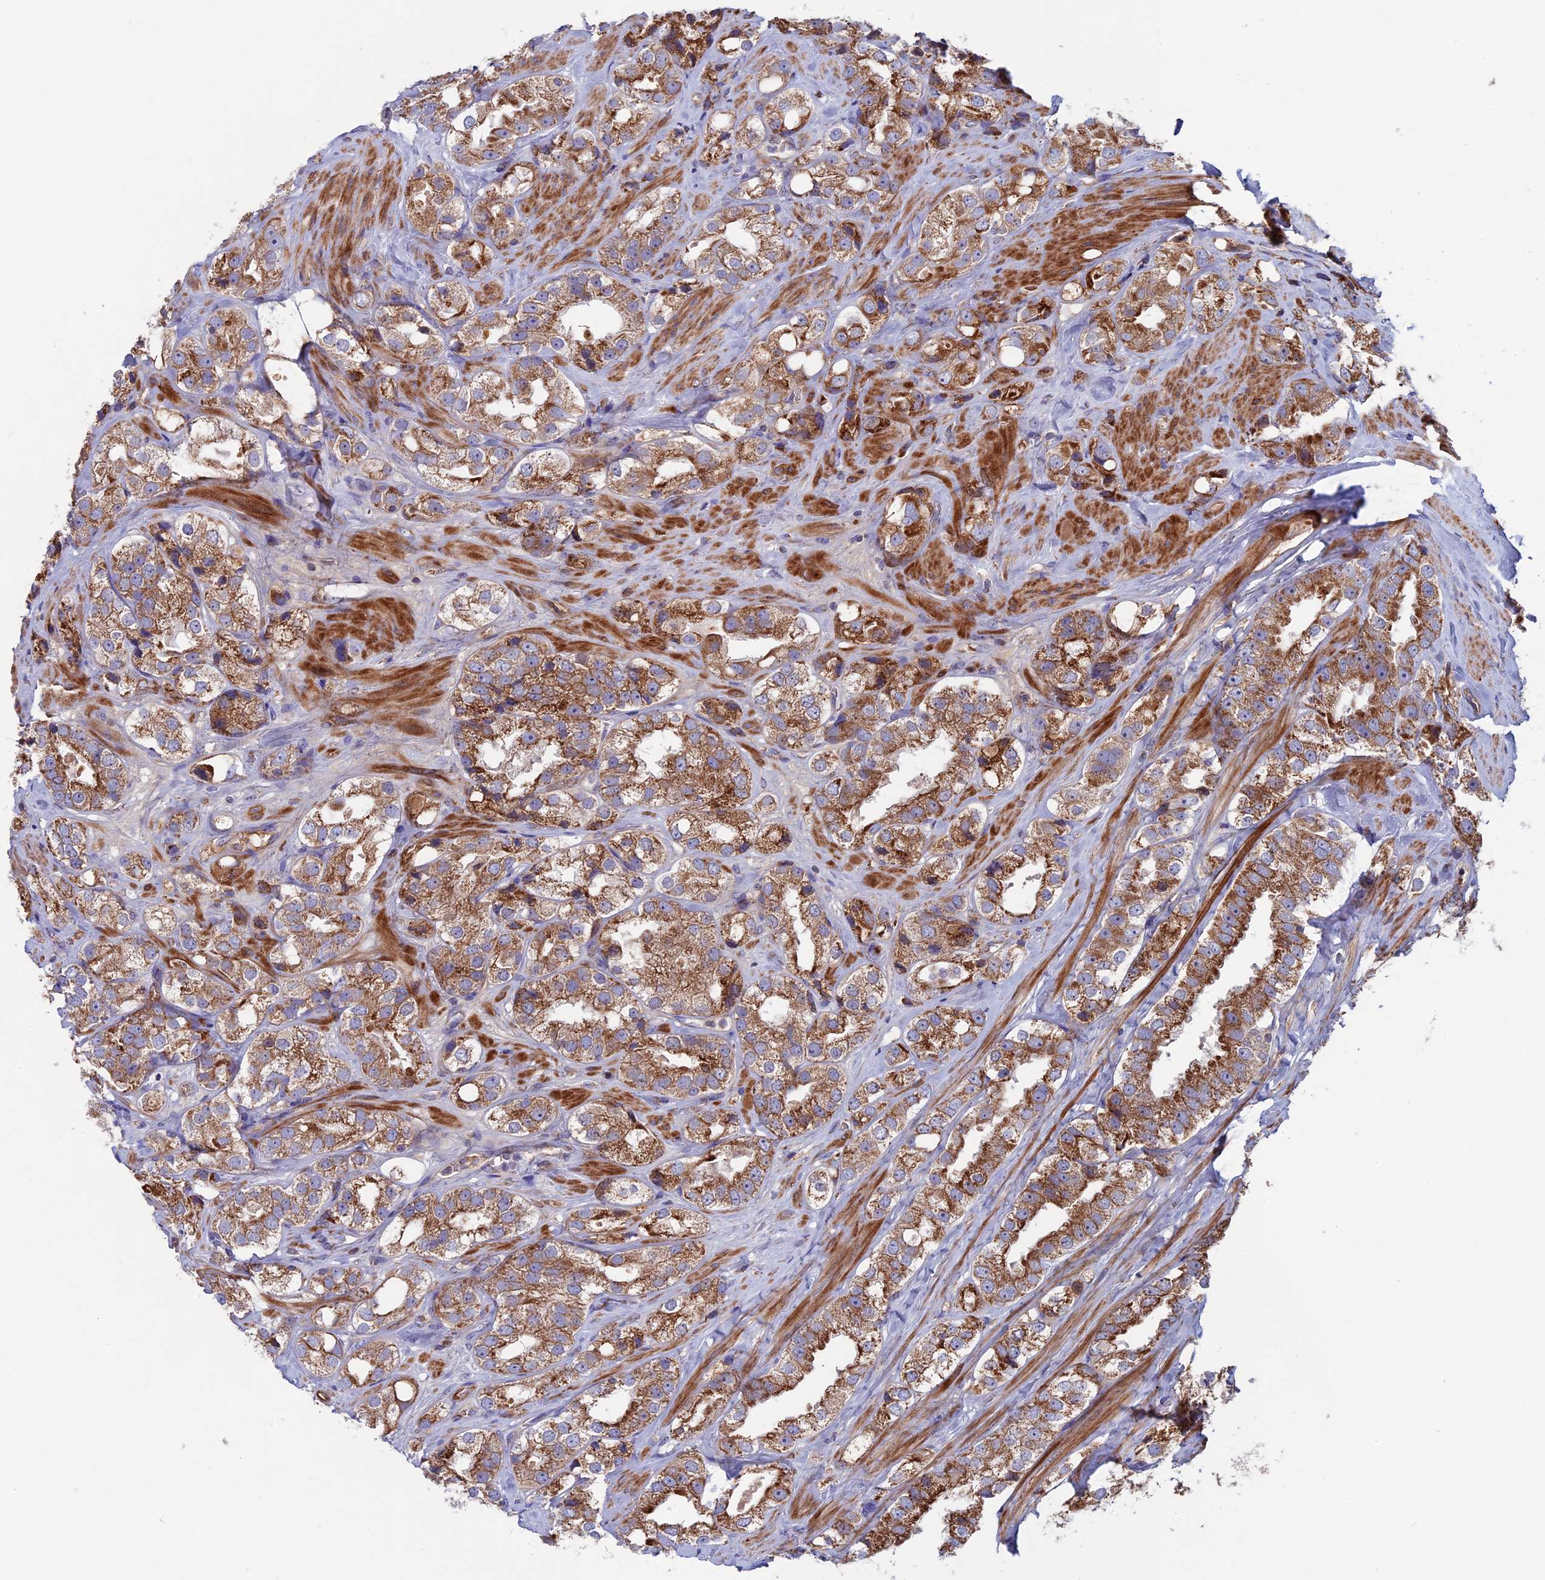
{"staining": {"intensity": "moderate", "quantity": ">75%", "location": "cytoplasmic/membranous"}, "tissue": "prostate cancer", "cell_type": "Tumor cells", "image_type": "cancer", "snomed": [{"axis": "morphology", "description": "Adenocarcinoma, NOS"}, {"axis": "topography", "description": "Prostate"}], "caption": "Prostate adenocarcinoma stained with a brown dye demonstrates moderate cytoplasmic/membranous positive positivity in about >75% of tumor cells.", "gene": "SLC15A5", "patient": {"sex": "male", "age": 79}}